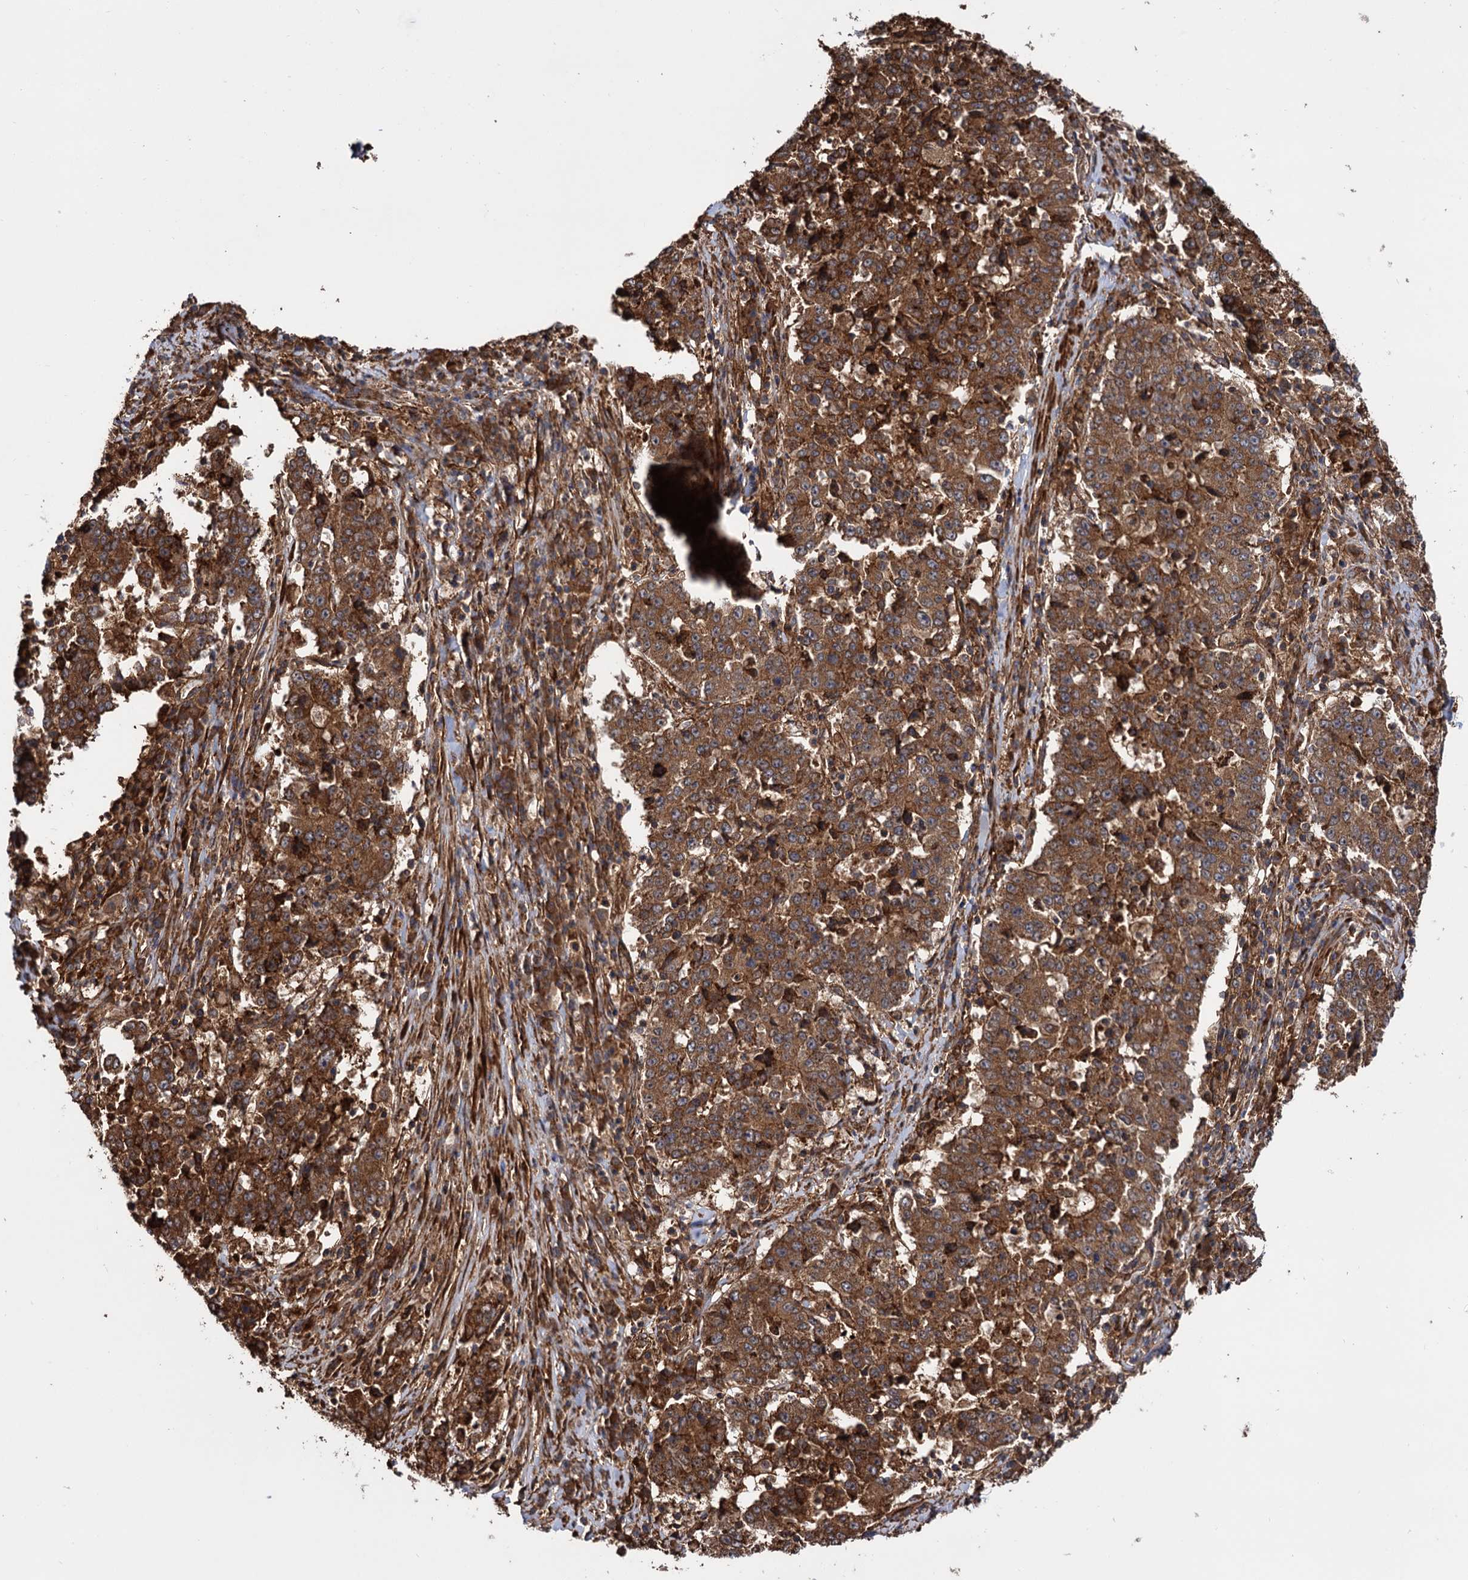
{"staining": {"intensity": "strong", "quantity": ">75%", "location": "cytoplasmic/membranous"}, "tissue": "stomach cancer", "cell_type": "Tumor cells", "image_type": "cancer", "snomed": [{"axis": "morphology", "description": "Adenocarcinoma, NOS"}, {"axis": "topography", "description": "Stomach"}], "caption": "The micrograph reveals staining of stomach cancer, revealing strong cytoplasmic/membranous protein positivity (brown color) within tumor cells. The protein of interest is stained brown, and the nuclei are stained in blue (DAB IHC with brightfield microscopy, high magnification).", "gene": "ATP8B4", "patient": {"sex": "male", "age": 59}}